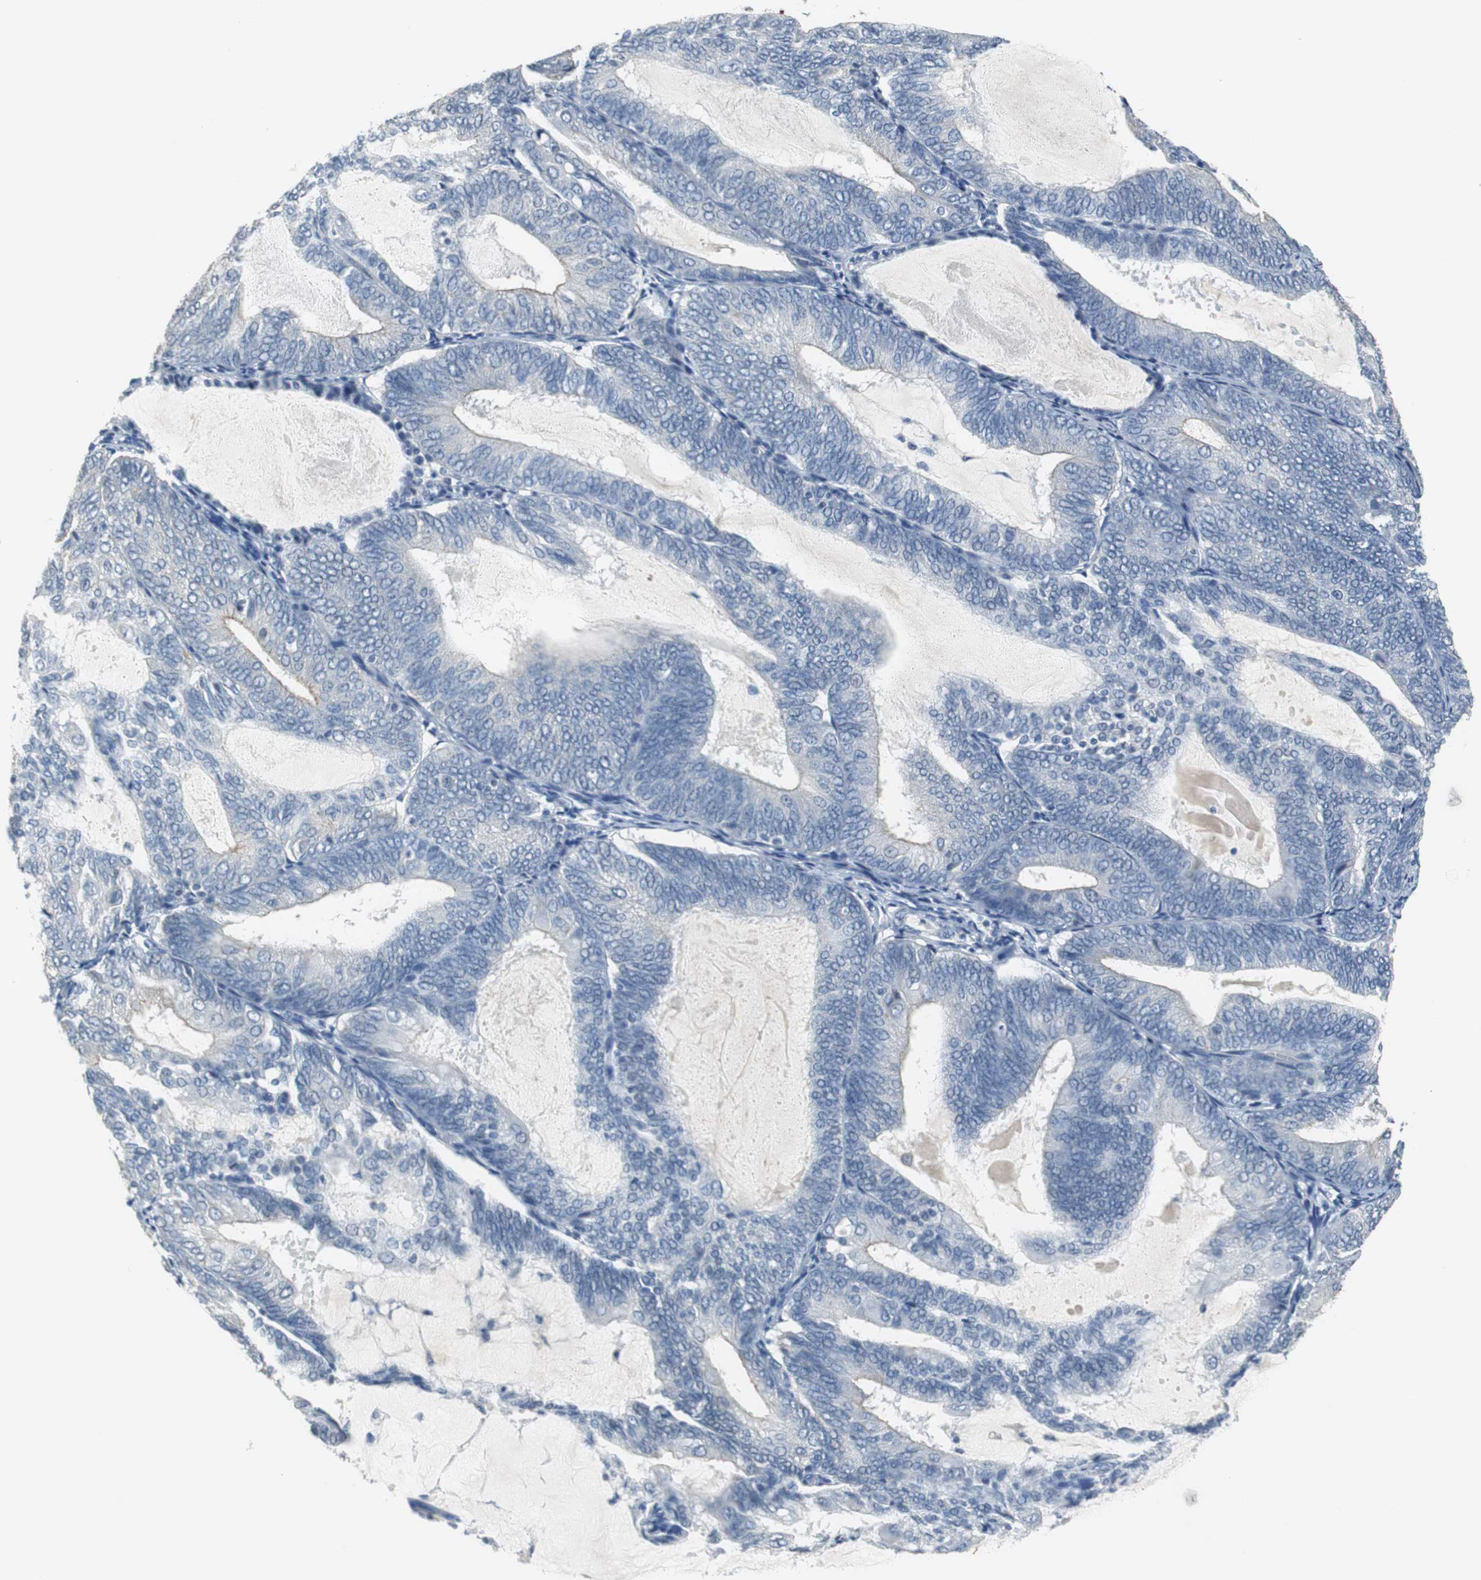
{"staining": {"intensity": "negative", "quantity": "none", "location": "none"}, "tissue": "endometrial cancer", "cell_type": "Tumor cells", "image_type": "cancer", "snomed": [{"axis": "morphology", "description": "Adenocarcinoma, NOS"}, {"axis": "topography", "description": "Endometrium"}], "caption": "Tumor cells are negative for protein expression in human endometrial cancer (adenocarcinoma). (Immunohistochemistry, brightfield microscopy, high magnification).", "gene": "MUC7", "patient": {"sex": "female", "age": 81}}